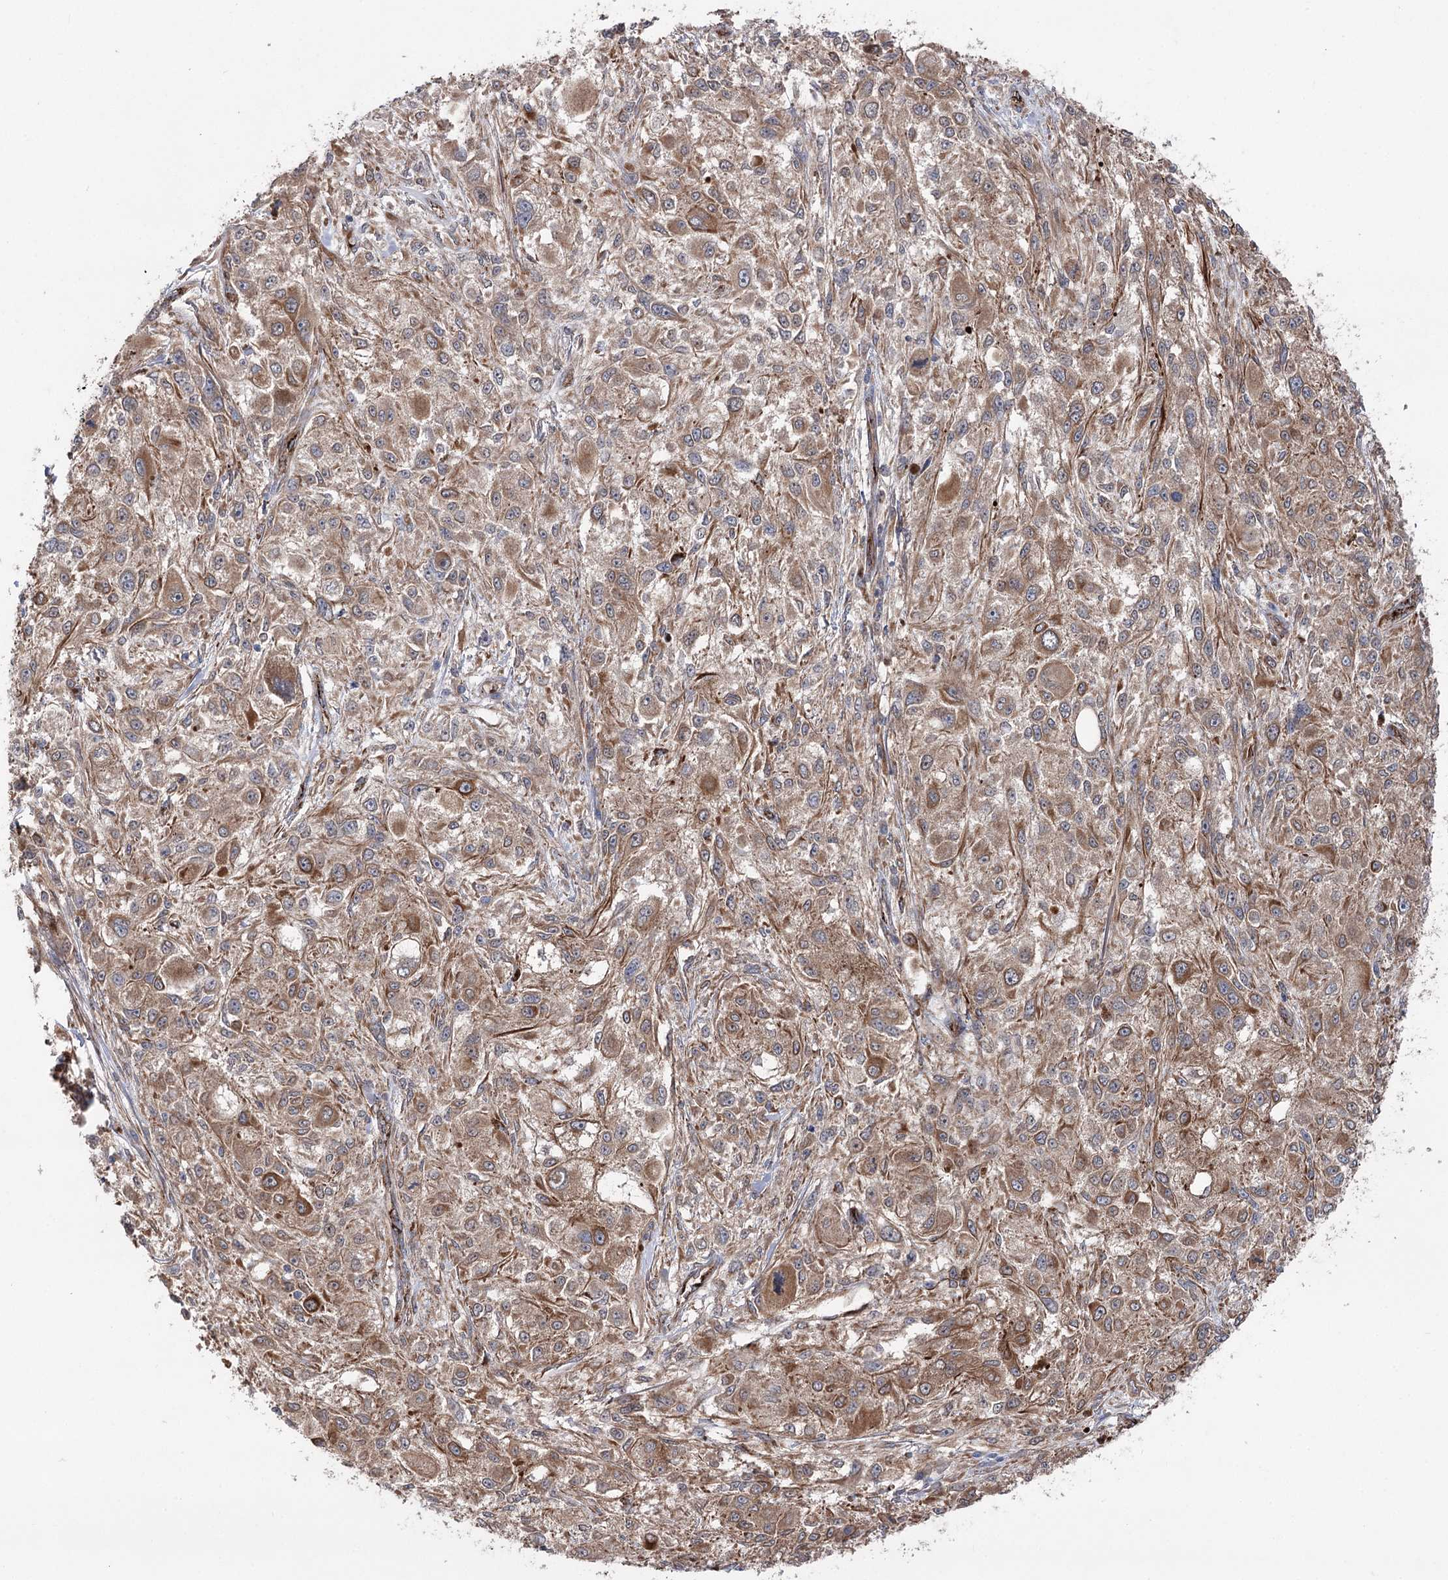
{"staining": {"intensity": "moderate", "quantity": ">75%", "location": "cytoplasmic/membranous"}, "tissue": "melanoma", "cell_type": "Tumor cells", "image_type": "cancer", "snomed": [{"axis": "morphology", "description": "Necrosis, NOS"}, {"axis": "morphology", "description": "Malignant melanoma, NOS"}, {"axis": "topography", "description": "Skin"}], "caption": "Moderate cytoplasmic/membranous protein expression is present in approximately >75% of tumor cells in melanoma. (IHC, brightfield microscopy, high magnification).", "gene": "MIB1", "patient": {"sex": "female", "age": 87}}